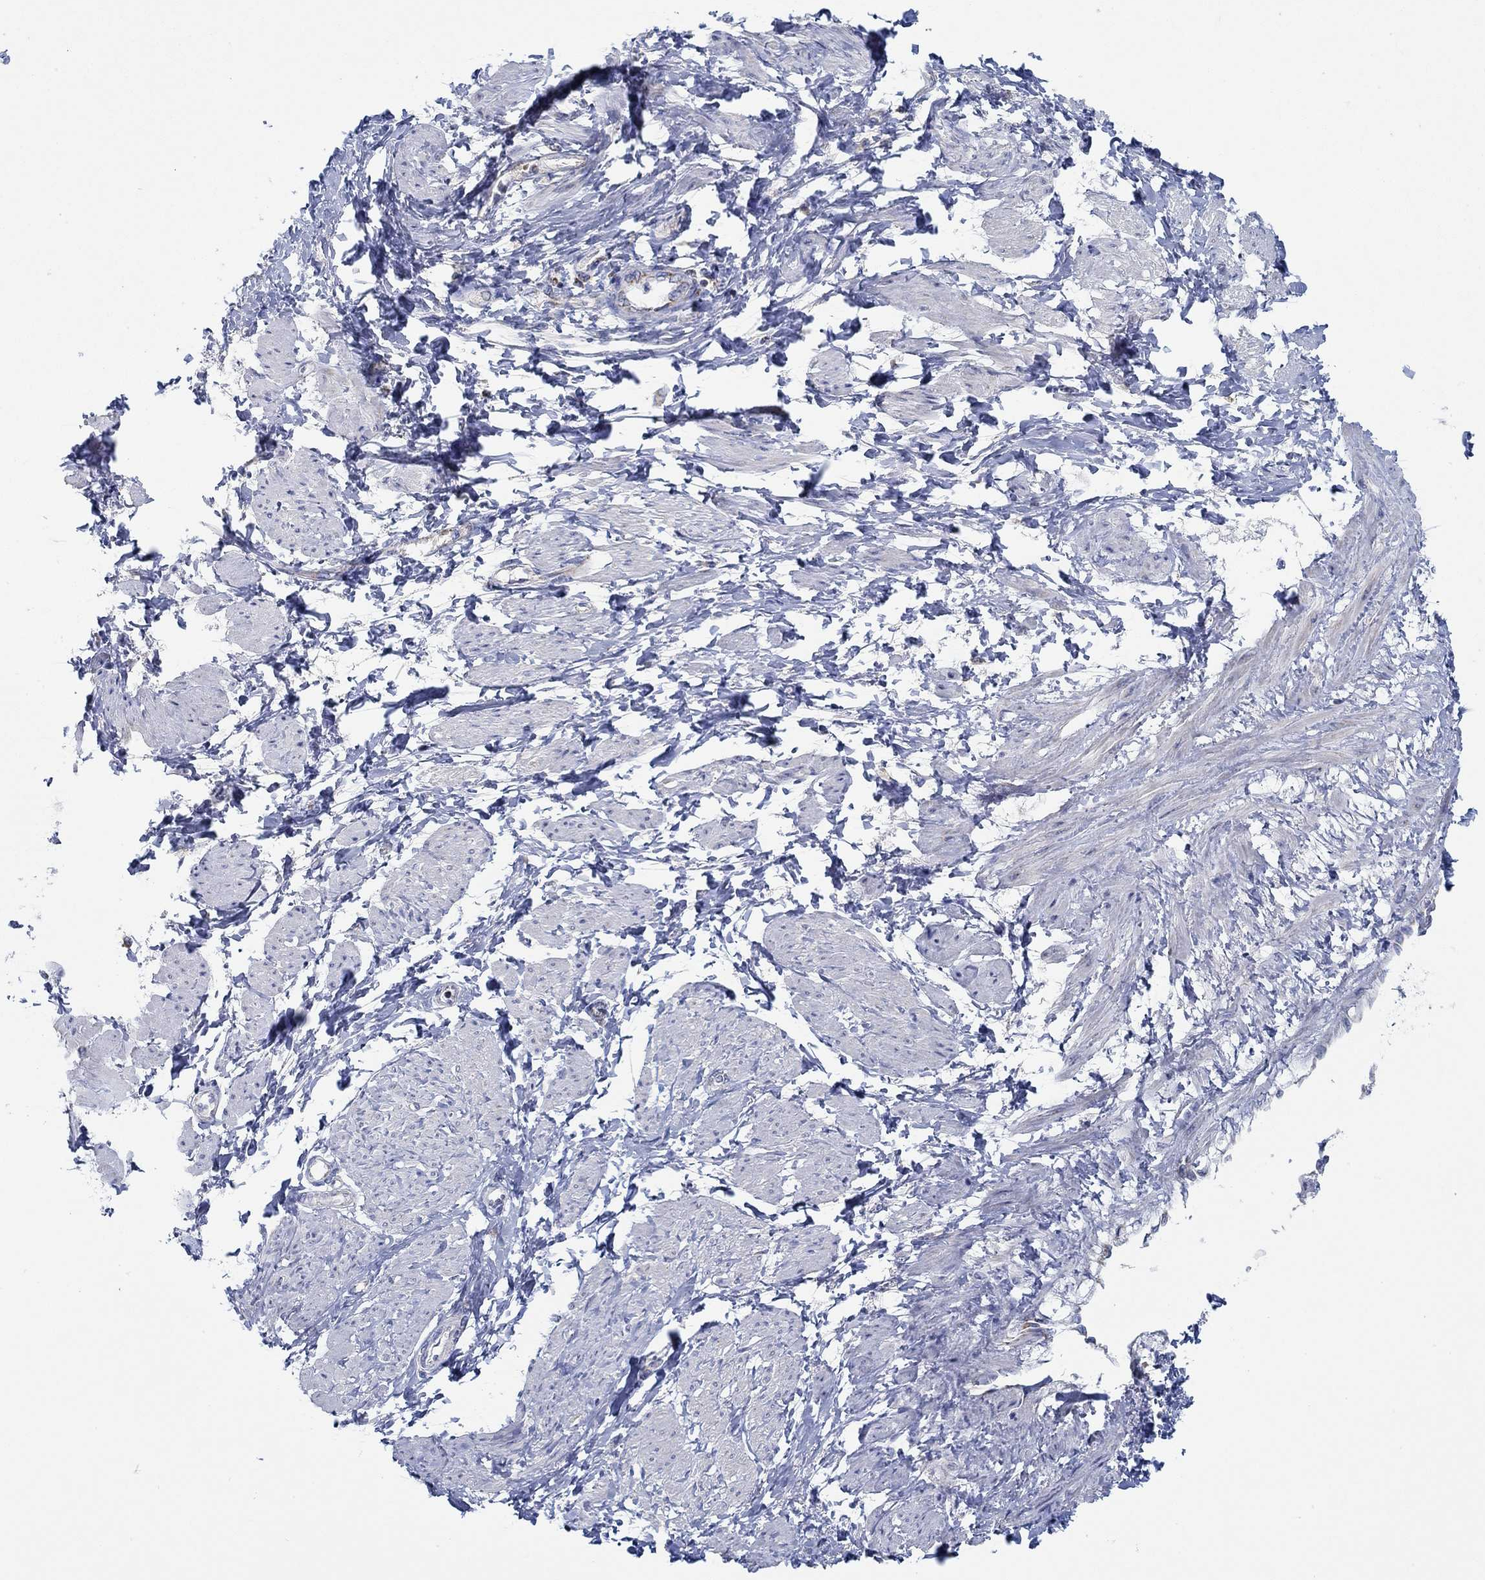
{"staining": {"intensity": "negative", "quantity": "none", "location": "none"}, "tissue": "smooth muscle", "cell_type": "Smooth muscle cells", "image_type": "normal", "snomed": [{"axis": "morphology", "description": "Normal tissue, NOS"}, {"axis": "topography", "description": "Smooth muscle"}, {"axis": "topography", "description": "Uterus"}], "caption": "This is an immunohistochemistry (IHC) photomicrograph of unremarkable smooth muscle. There is no expression in smooth muscle cells.", "gene": "GLOD5", "patient": {"sex": "female", "age": 39}}